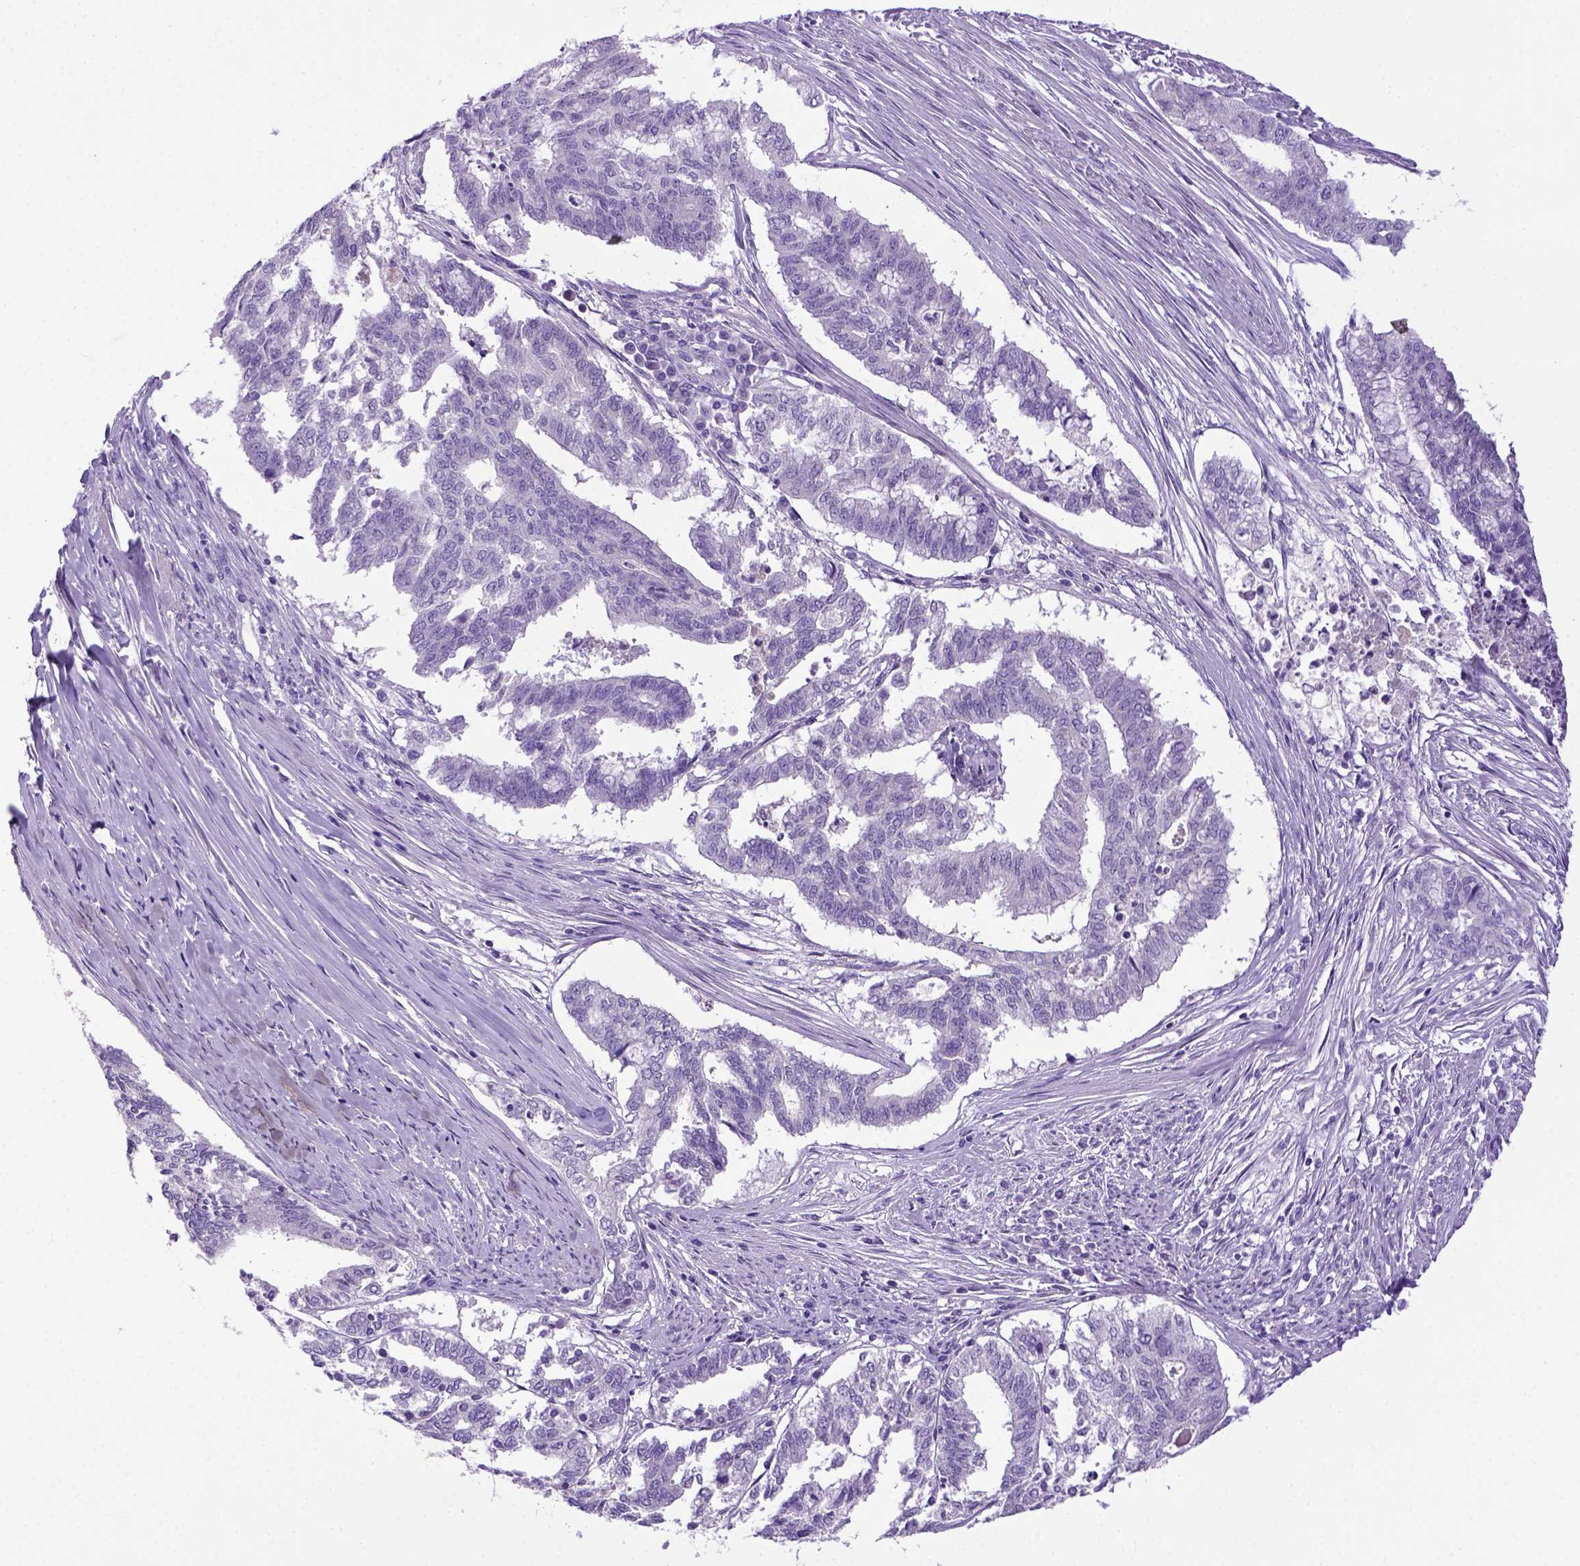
{"staining": {"intensity": "negative", "quantity": "none", "location": "none"}, "tissue": "endometrial cancer", "cell_type": "Tumor cells", "image_type": "cancer", "snomed": [{"axis": "morphology", "description": "Adenocarcinoma, NOS"}, {"axis": "topography", "description": "Endometrium"}], "caption": "Endometrial cancer (adenocarcinoma) was stained to show a protein in brown. There is no significant staining in tumor cells.", "gene": "ITIH4", "patient": {"sex": "female", "age": 79}}